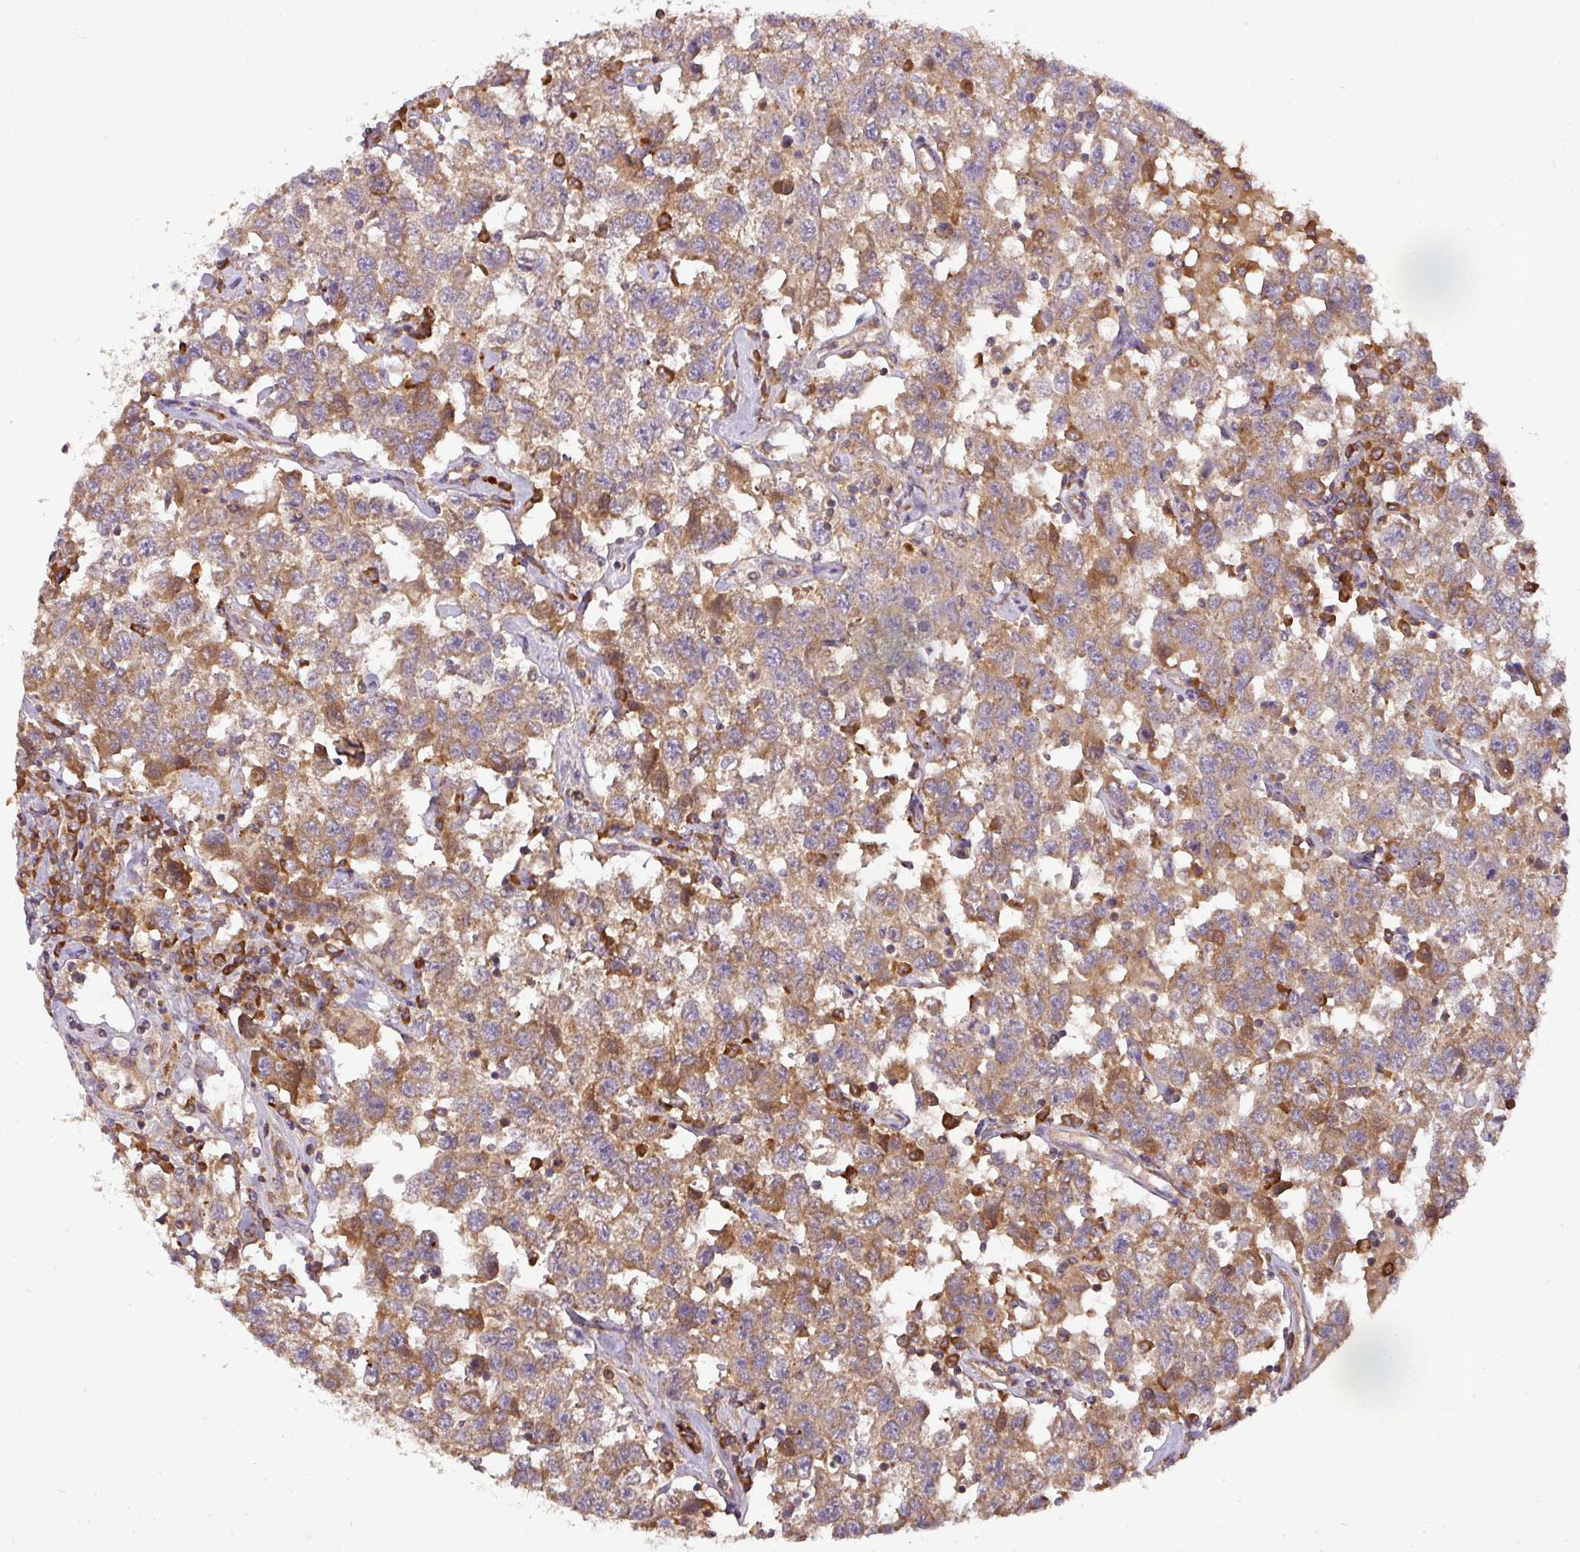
{"staining": {"intensity": "moderate", "quantity": ">75%", "location": "cytoplasmic/membranous"}, "tissue": "testis cancer", "cell_type": "Tumor cells", "image_type": "cancer", "snomed": [{"axis": "morphology", "description": "Seminoma, NOS"}, {"axis": "topography", "description": "Testis"}], "caption": "The micrograph displays staining of seminoma (testis), revealing moderate cytoplasmic/membranous protein staining (brown color) within tumor cells.", "gene": "GALP", "patient": {"sex": "male", "age": 41}}